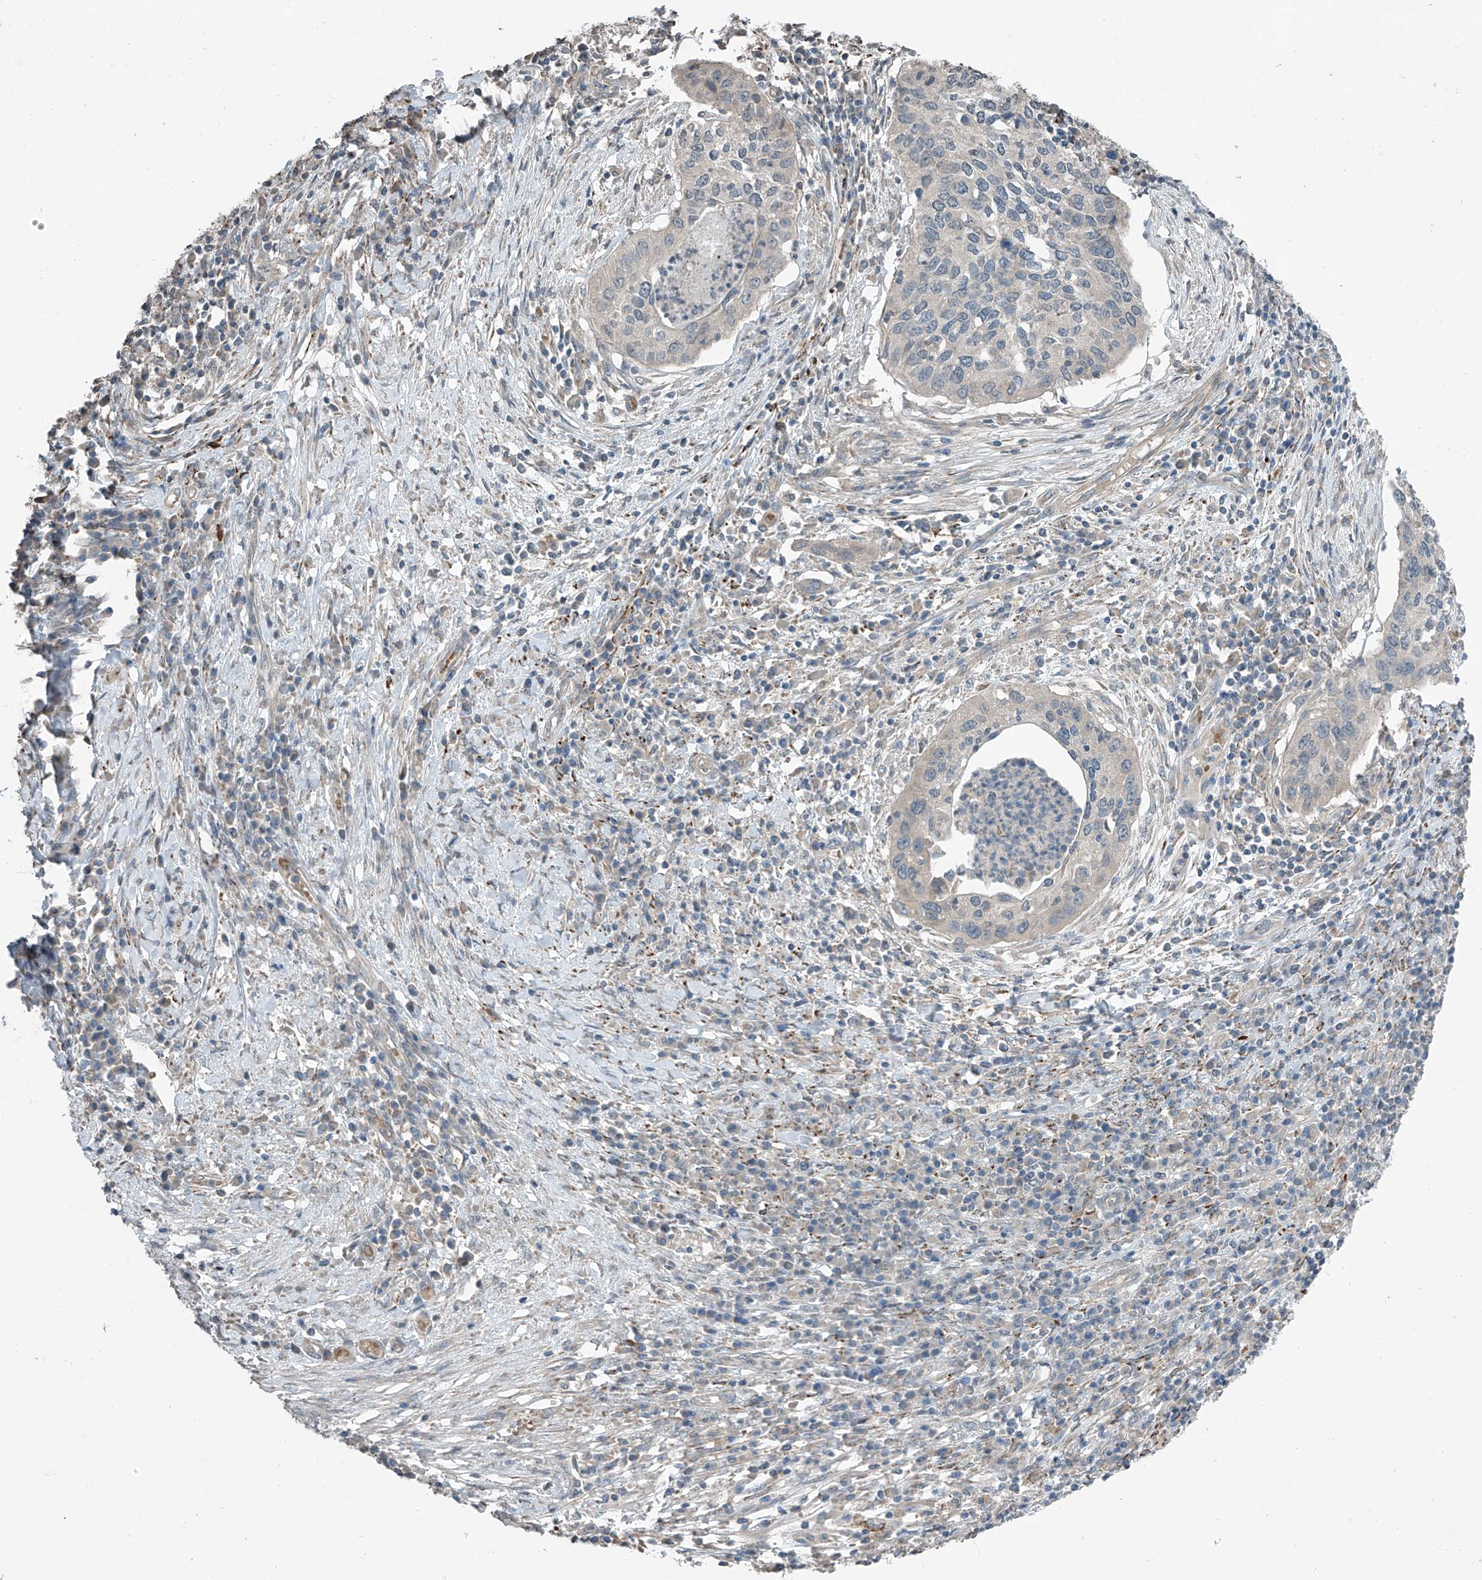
{"staining": {"intensity": "negative", "quantity": "none", "location": "none"}, "tissue": "cervical cancer", "cell_type": "Tumor cells", "image_type": "cancer", "snomed": [{"axis": "morphology", "description": "Squamous cell carcinoma, NOS"}, {"axis": "topography", "description": "Cervix"}], "caption": "Micrograph shows no protein positivity in tumor cells of cervical squamous cell carcinoma tissue.", "gene": "HOXA11", "patient": {"sex": "female", "age": 38}}